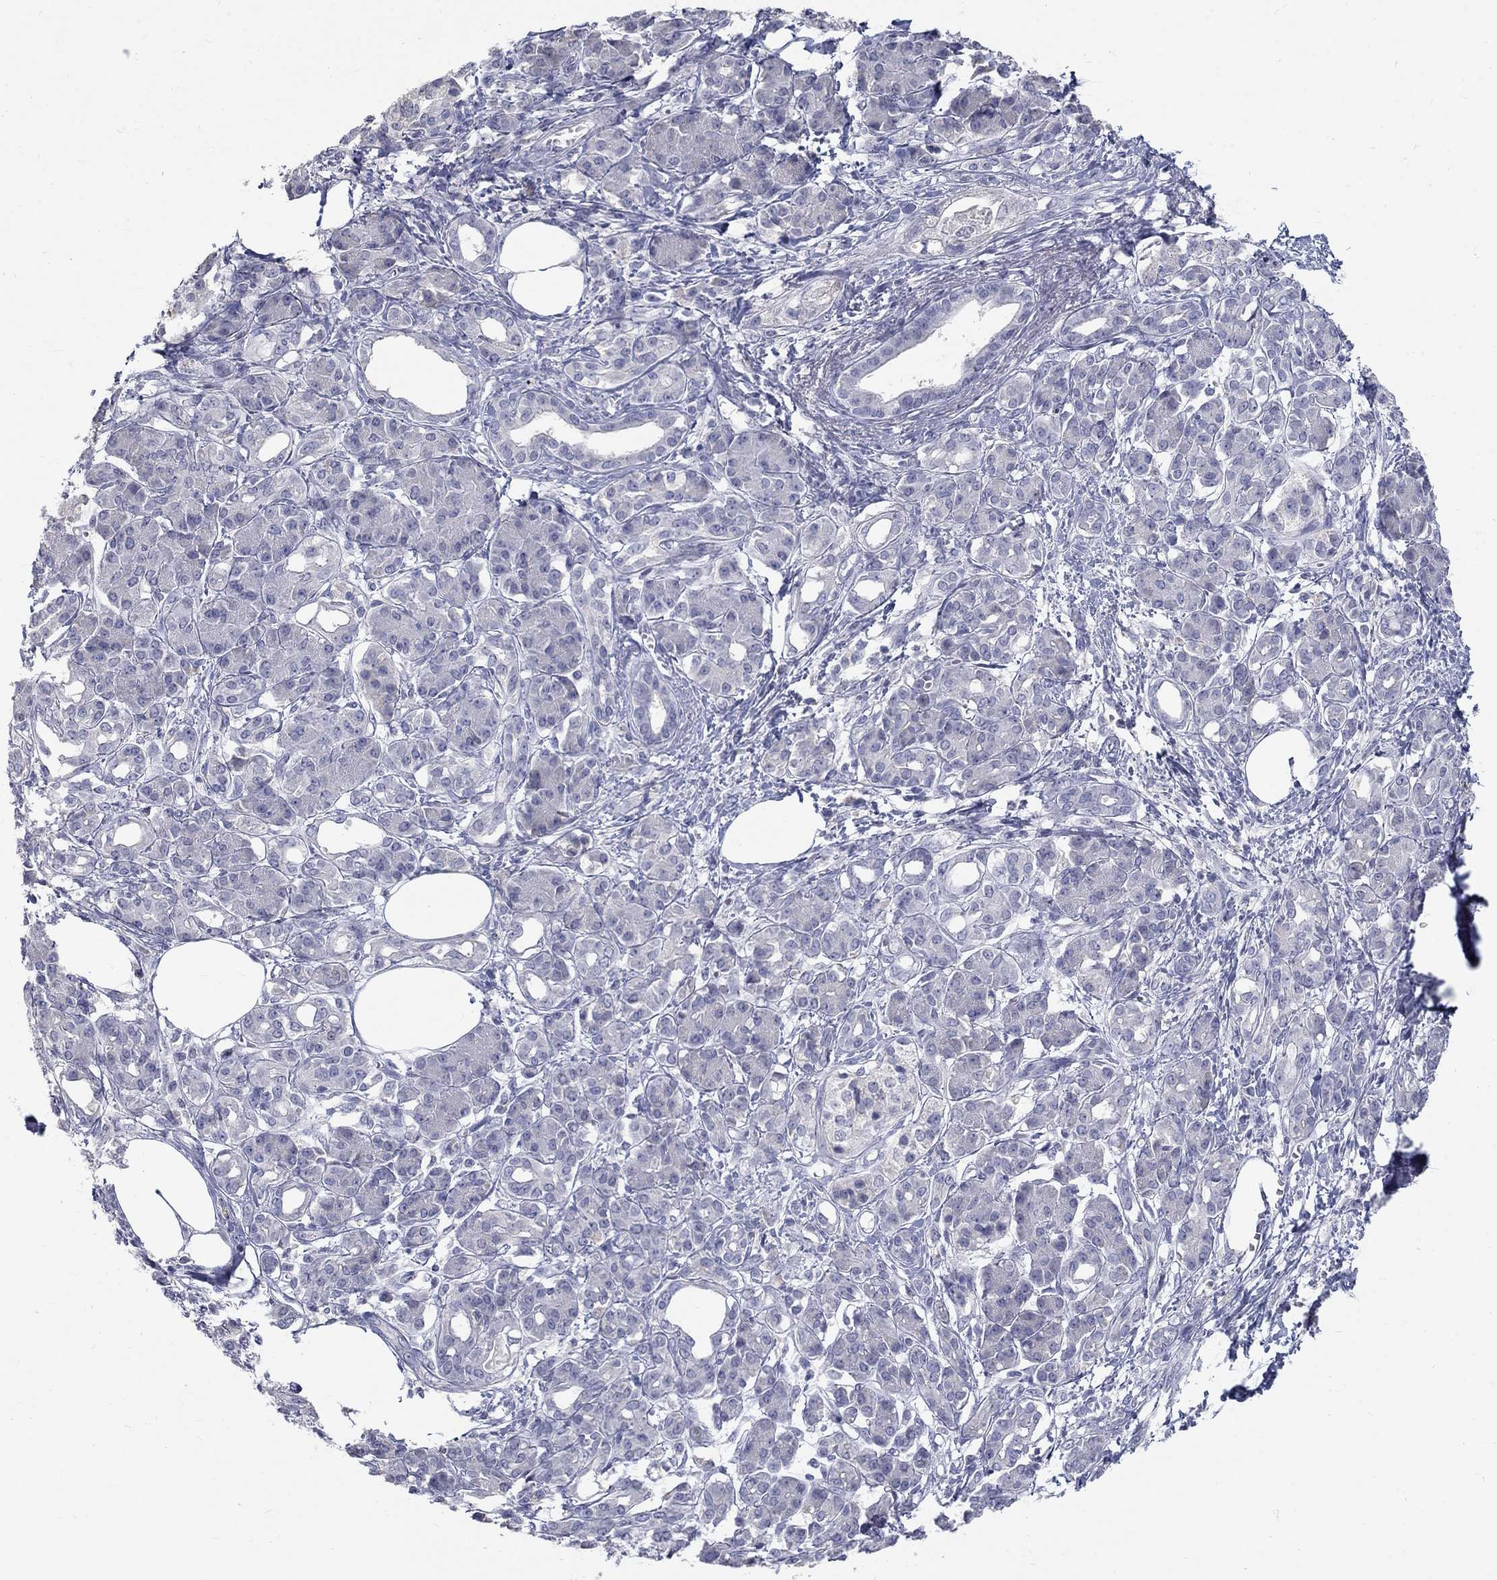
{"staining": {"intensity": "negative", "quantity": "none", "location": "none"}, "tissue": "pancreatic cancer", "cell_type": "Tumor cells", "image_type": "cancer", "snomed": [{"axis": "morphology", "description": "Adenocarcinoma, NOS"}, {"axis": "topography", "description": "Pancreas"}], "caption": "Tumor cells show no significant positivity in pancreatic cancer (adenocarcinoma).", "gene": "PTH1R", "patient": {"sex": "female", "age": 73}}